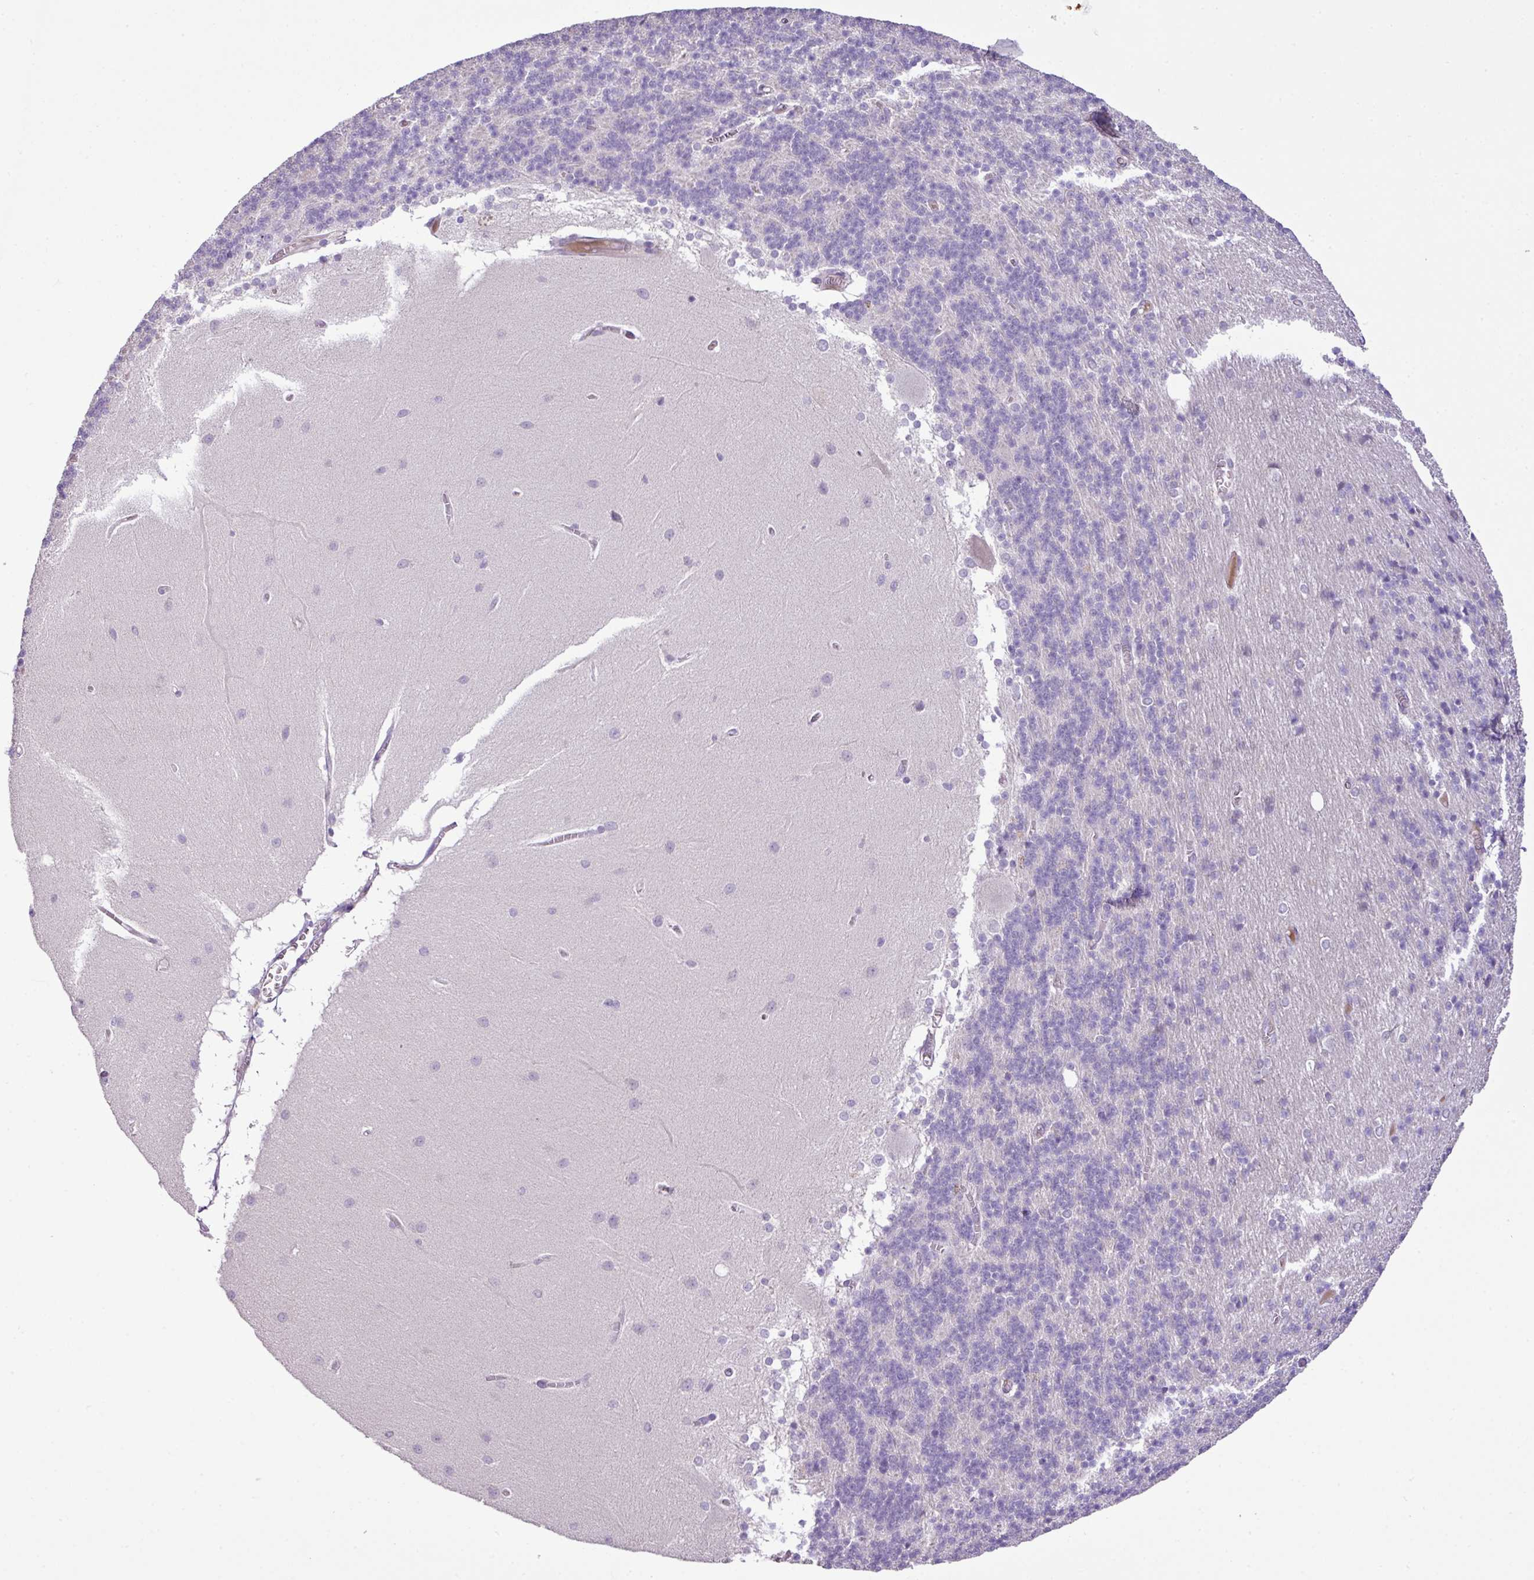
{"staining": {"intensity": "negative", "quantity": "none", "location": "none"}, "tissue": "cerebellum", "cell_type": "Cells in granular layer", "image_type": "normal", "snomed": [{"axis": "morphology", "description": "Normal tissue, NOS"}, {"axis": "topography", "description": "Cerebellum"}], "caption": "Cerebellum stained for a protein using immunohistochemistry (IHC) shows no positivity cells in granular layer.", "gene": "DNAJB13", "patient": {"sex": "female", "age": 54}}